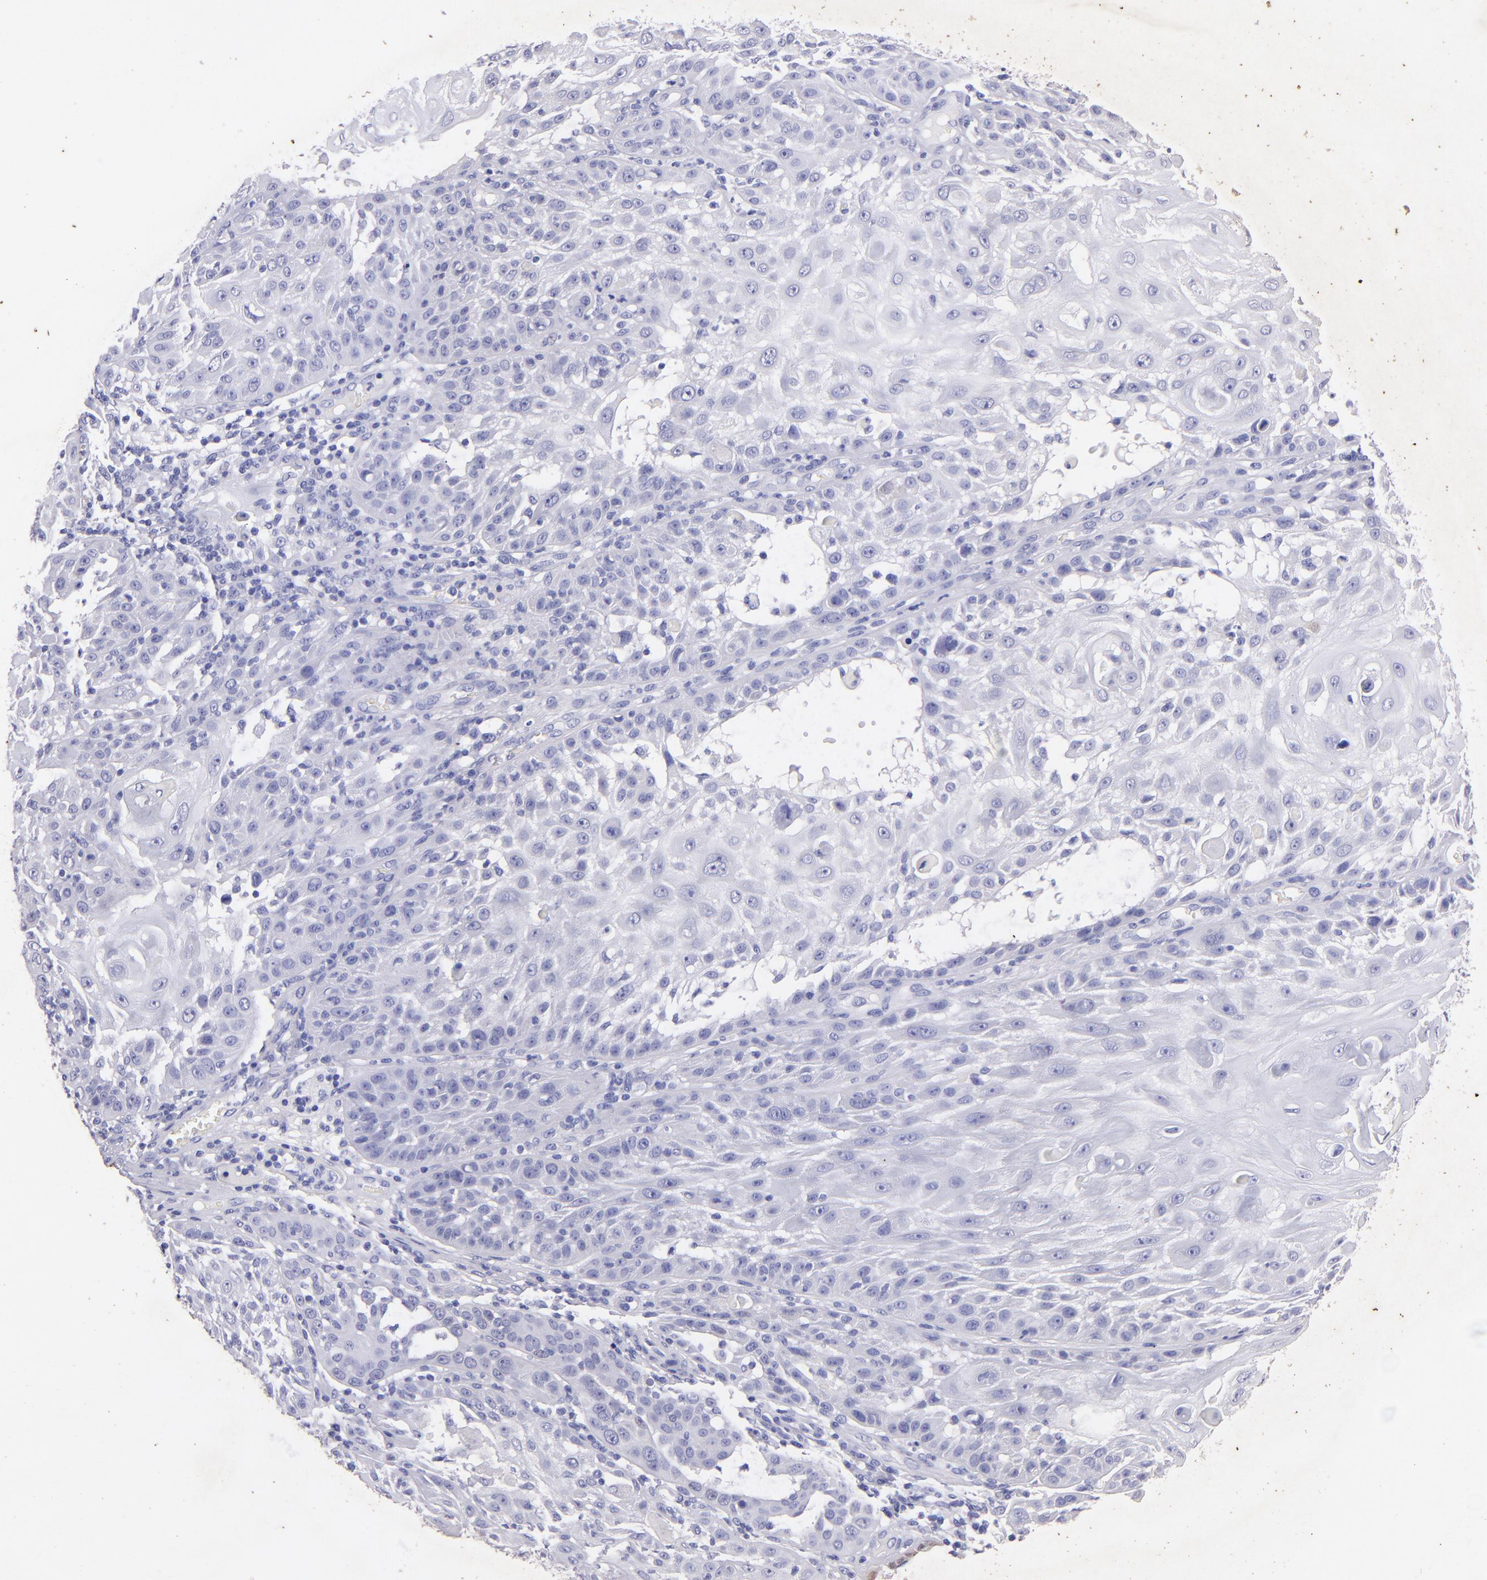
{"staining": {"intensity": "negative", "quantity": "none", "location": "none"}, "tissue": "skin cancer", "cell_type": "Tumor cells", "image_type": "cancer", "snomed": [{"axis": "morphology", "description": "Squamous cell carcinoma, NOS"}, {"axis": "topography", "description": "Skin"}], "caption": "High magnification brightfield microscopy of skin cancer (squamous cell carcinoma) stained with DAB (brown) and counterstained with hematoxylin (blue): tumor cells show no significant staining.", "gene": "UCHL1", "patient": {"sex": "female", "age": 89}}